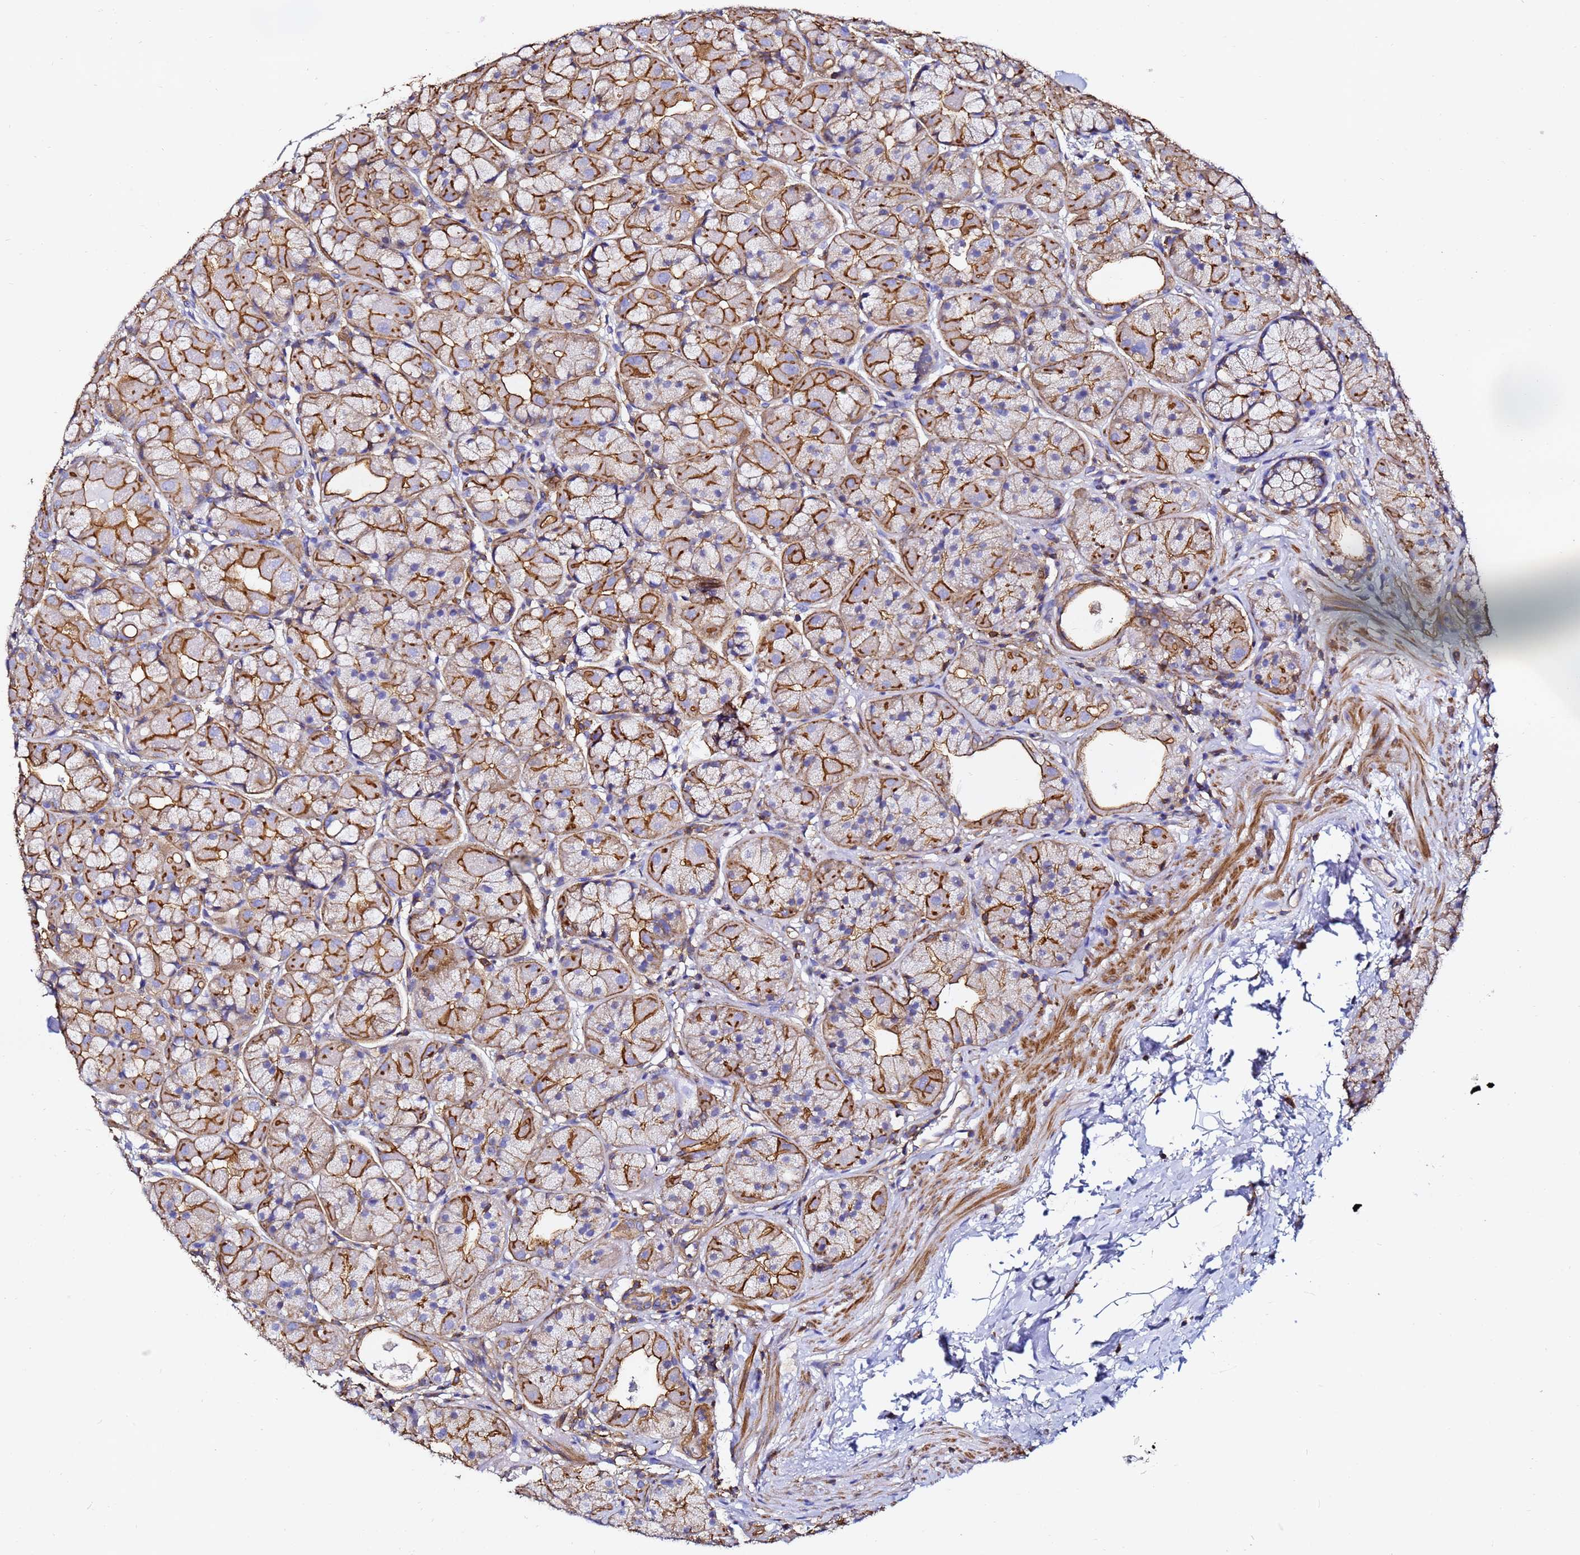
{"staining": {"intensity": "strong", "quantity": "25%-75%", "location": "cytoplasmic/membranous"}, "tissue": "stomach", "cell_type": "Glandular cells", "image_type": "normal", "snomed": [{"axis": "morphology", "description": "Normal tissue, NOS"}, {"axis": "topography", "description": "Stomach"}], "caption": "This is an image of immunohistochemistry staining of unremarkable stomach, which shows strong expression in the cytoplasmic/membranous of glandular cells.", "gene": "ACTA1", "patient": {"sex": "male", "age": 57}}